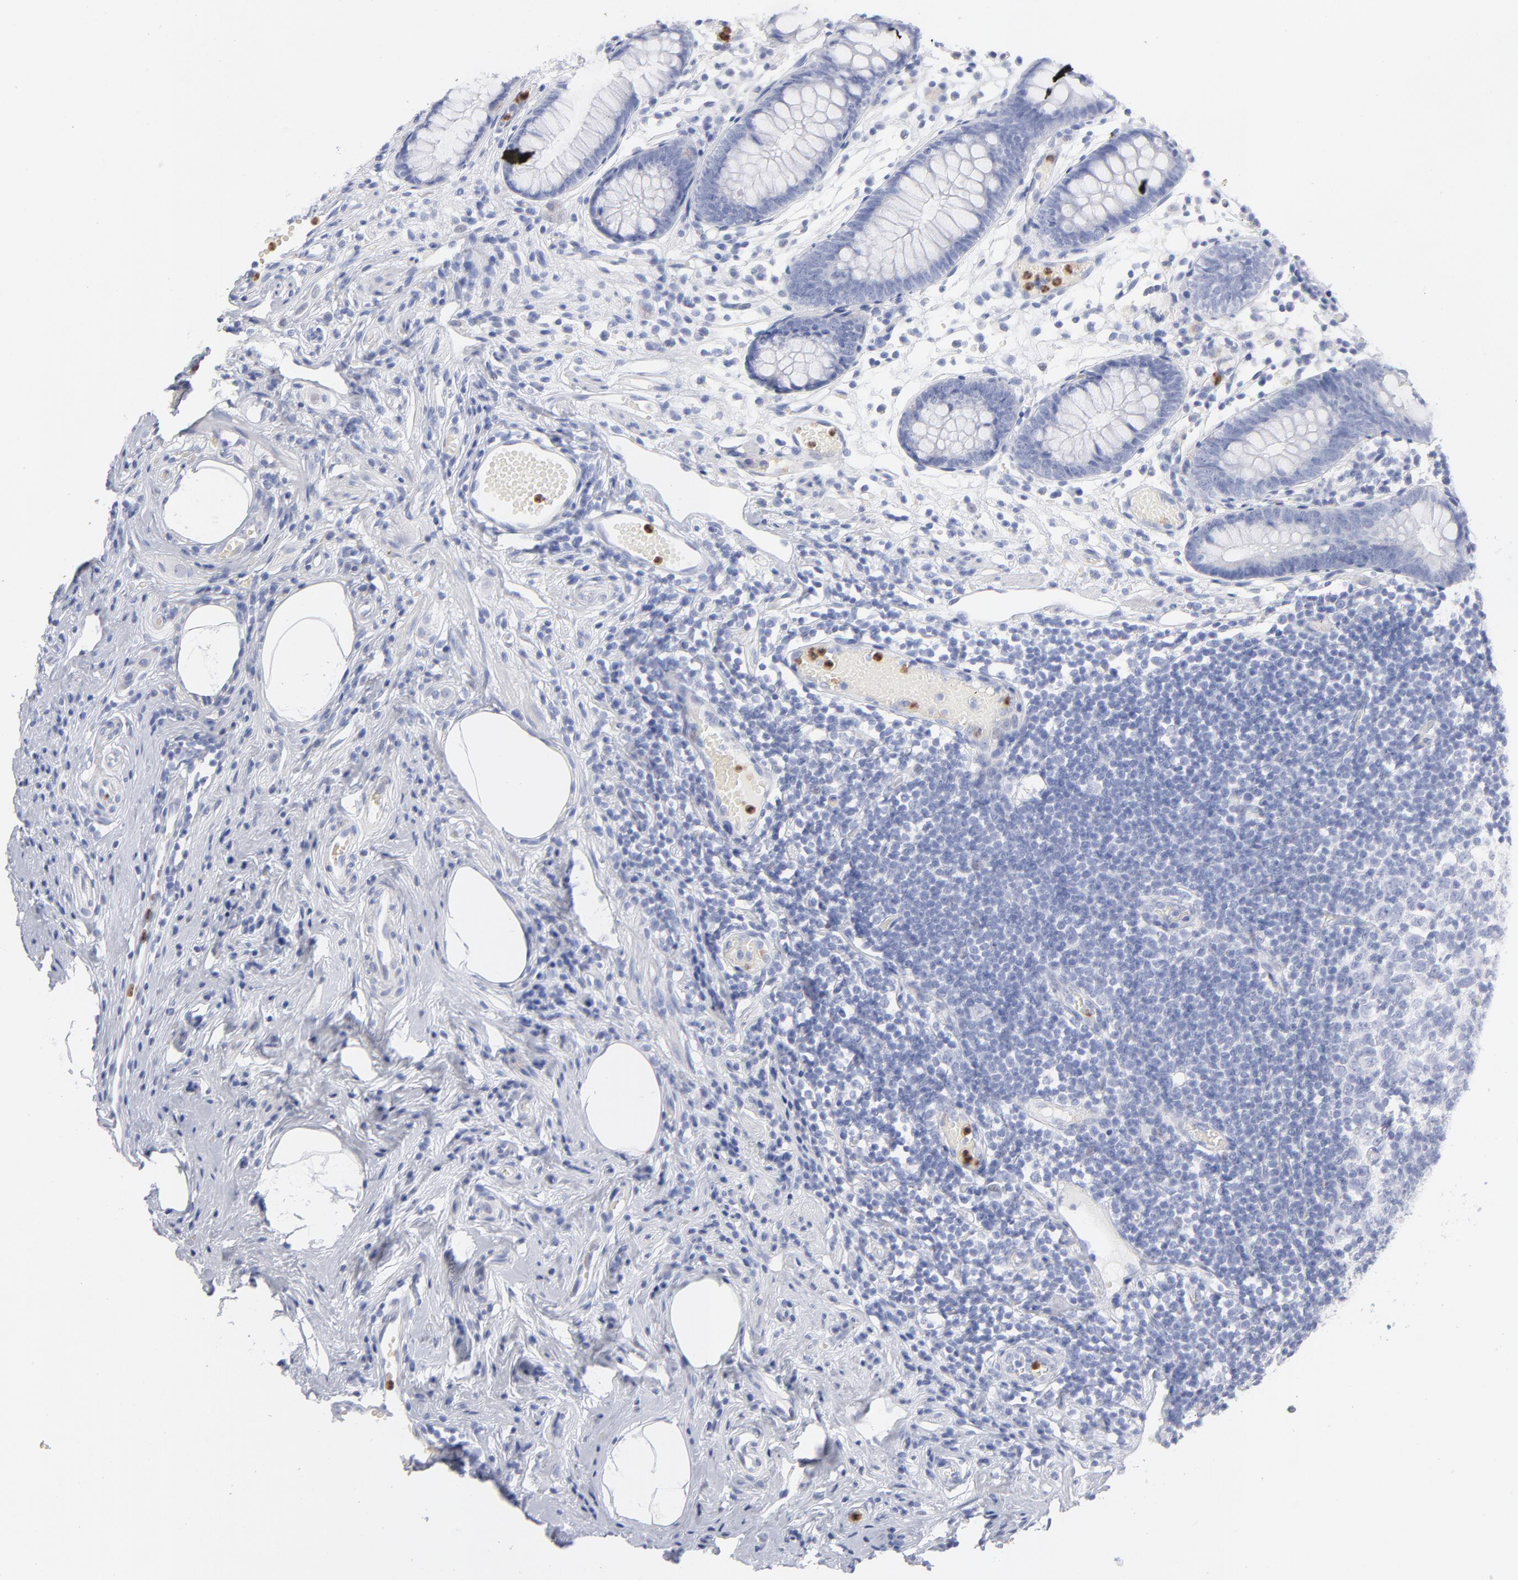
{"staining": {"intensity": "negative", "quantity": "none", "location": "none"}, "tissue": "appendix", "cell_type": "Glandular cells", "image_type": "normal", "snomed": [{"axis": "morphology", "description": "Normal tissue, NOS"}, {"axis": "topography", "description": "Appendix"}], "caption": "Glandular cells show no significant positivity in unremarkable appendix.", "gene": "ARG1", "patient": {"sex": "male", "age": 38}}